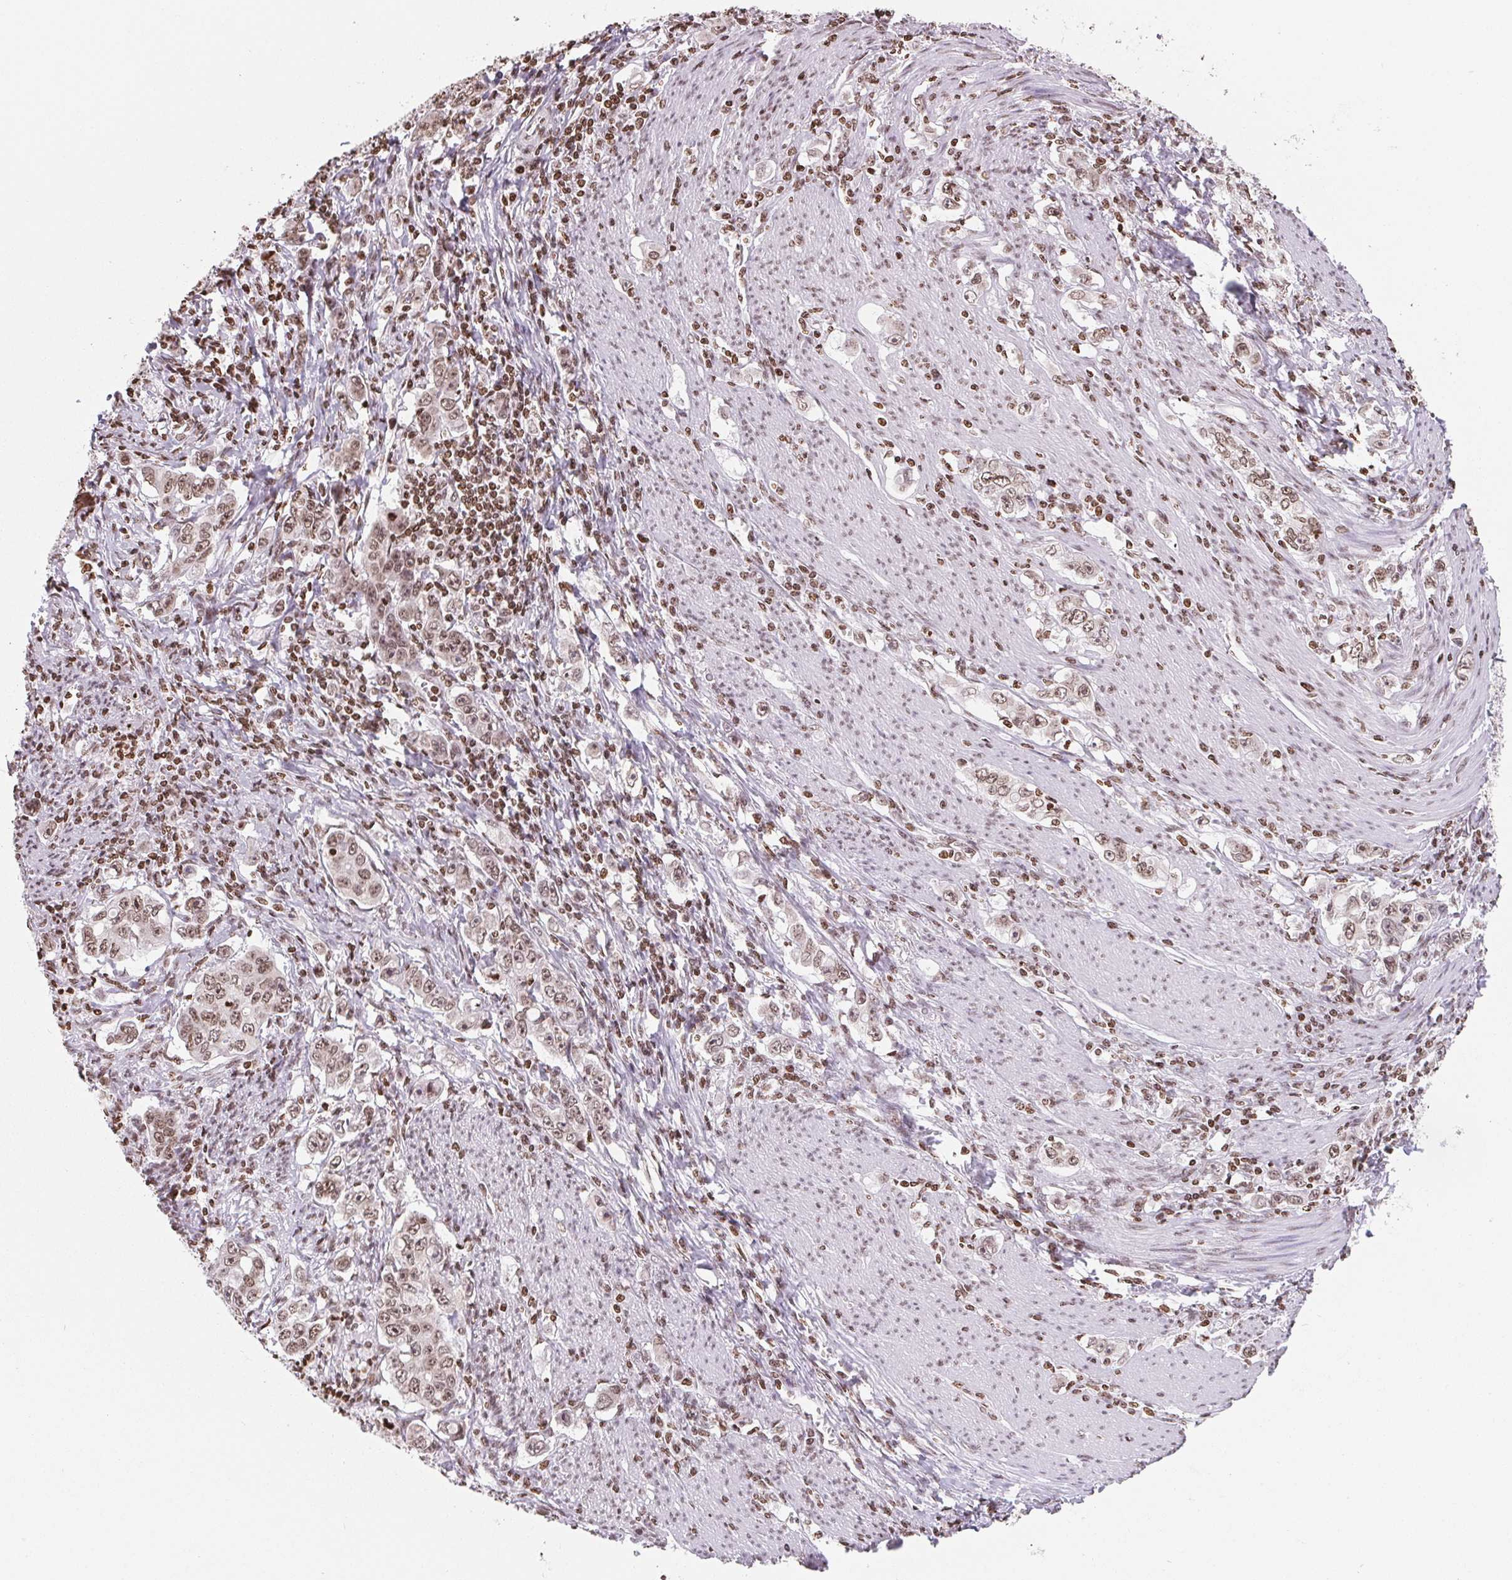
{"staining": {"intensity": "moderate", "quantity": ">75%", "location": "nuclear"}, "tissue": "stomach cancer", "cell_type": "Tumor cells", "image_type": "cancer", "snomed": [{"axis": "morphology", "description": "Adenocarcinoma, NOS"}, {"axis": "topography", "description": "Stomach, lower"}], "caption": "DAB (3,3'-diaminobenzidine) immunohistochemical staining of human stomach cancer (adenocarcinoma) reveals moderate nuclear protein positivity in about >75% of tumor cells.", "gene": "SMIM12", "patient": {"sex": "female", "age": 72}}